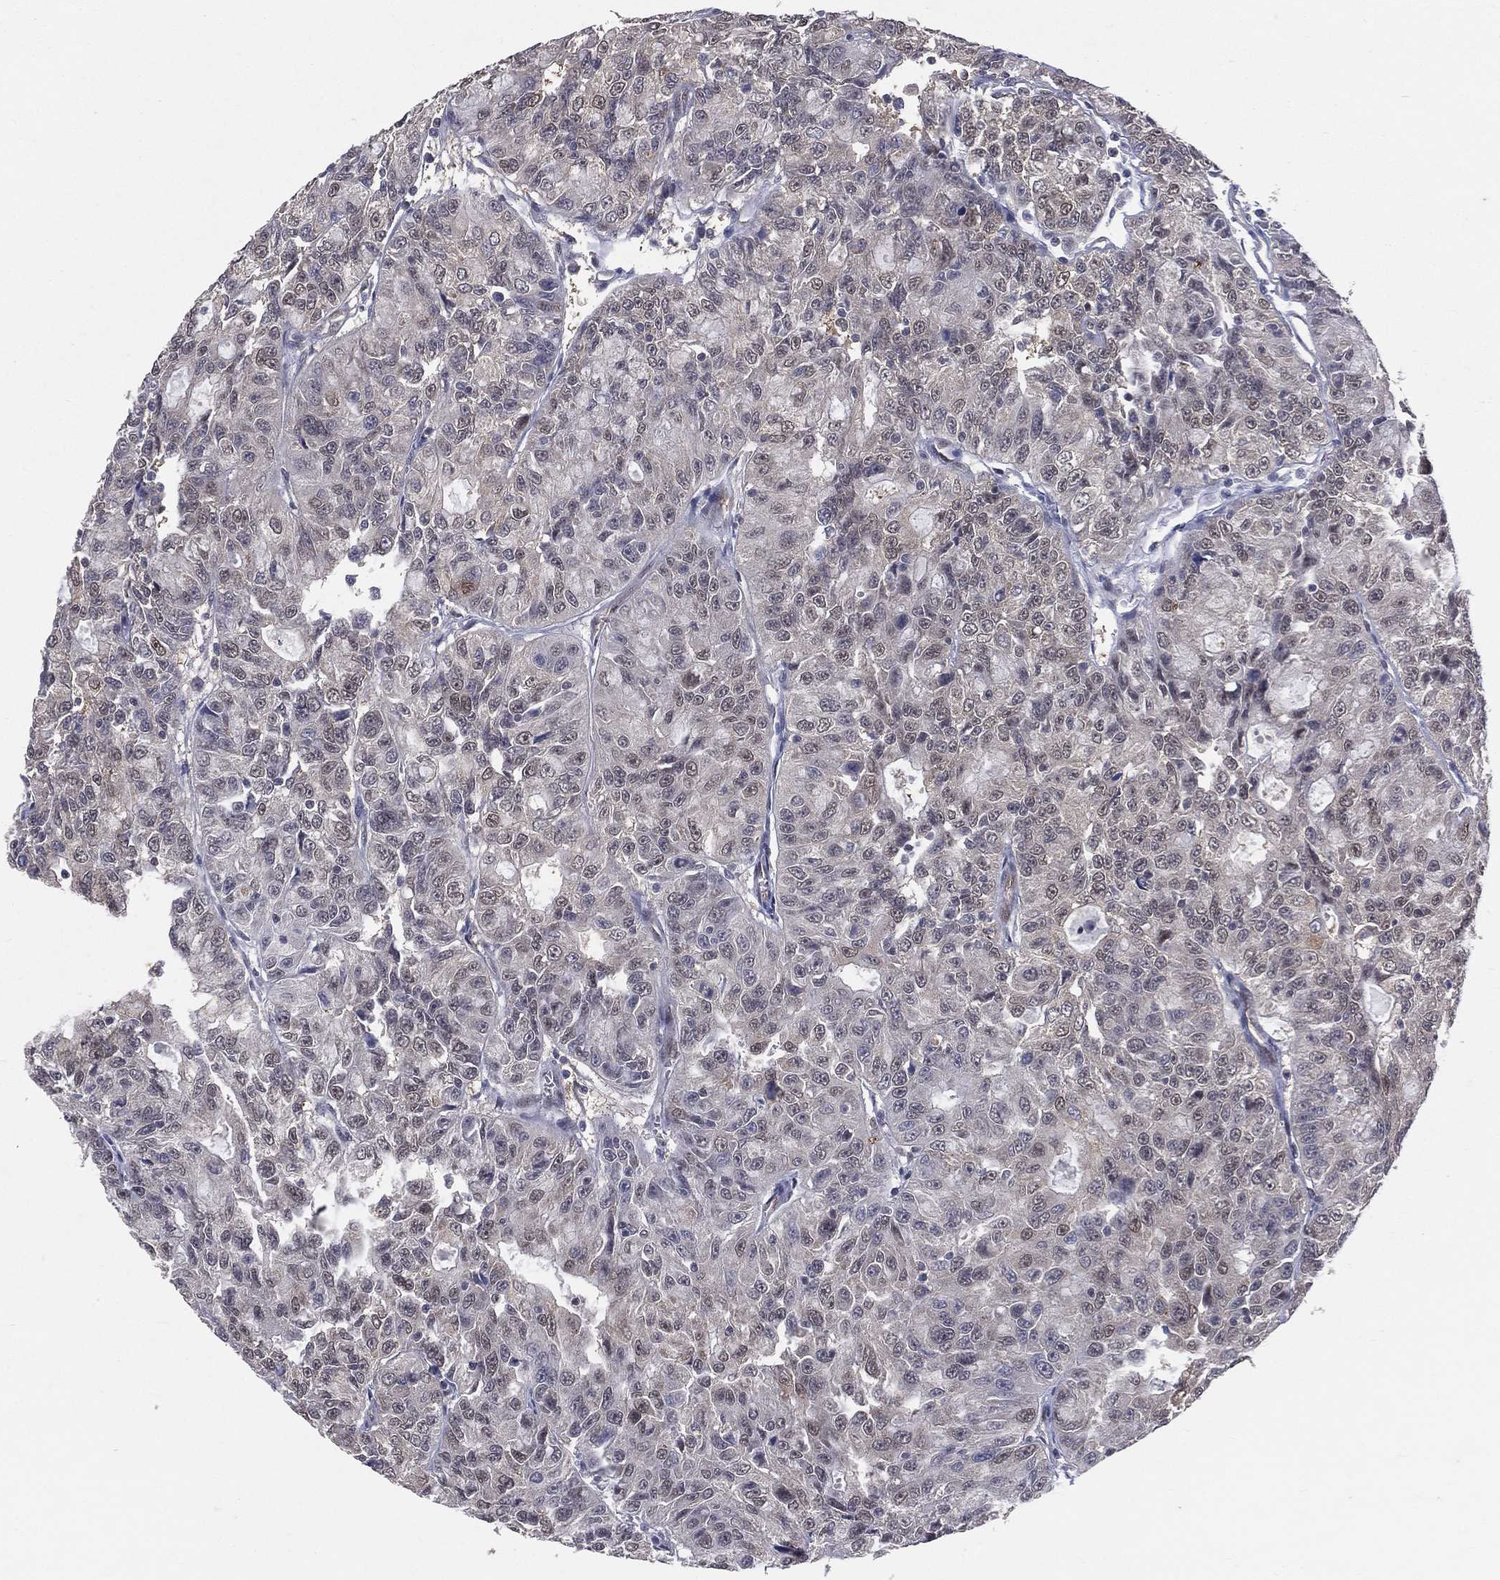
{"staining": {"intensity": "weak", "quantity": "<25%", "location": "nuclear"}, "tissue": "urothelial cancer", "cell_type": "Tumor cells", "image_type": "cancer", "snomed": [{"axis": "morphology", "description": "Urothelial carcinoma, NOS"}, {"axis": "morphology", "description": "Urothelial carcinoma, High grade"}, {"axis": "topography", "description": "Urinary bladder"}], "caption": "Tumor cells are negative for protein expression in human high-grade urothelial carcinoma.", "gene": "GMPR2", "patient": {"sex": "female", "age": 73}}